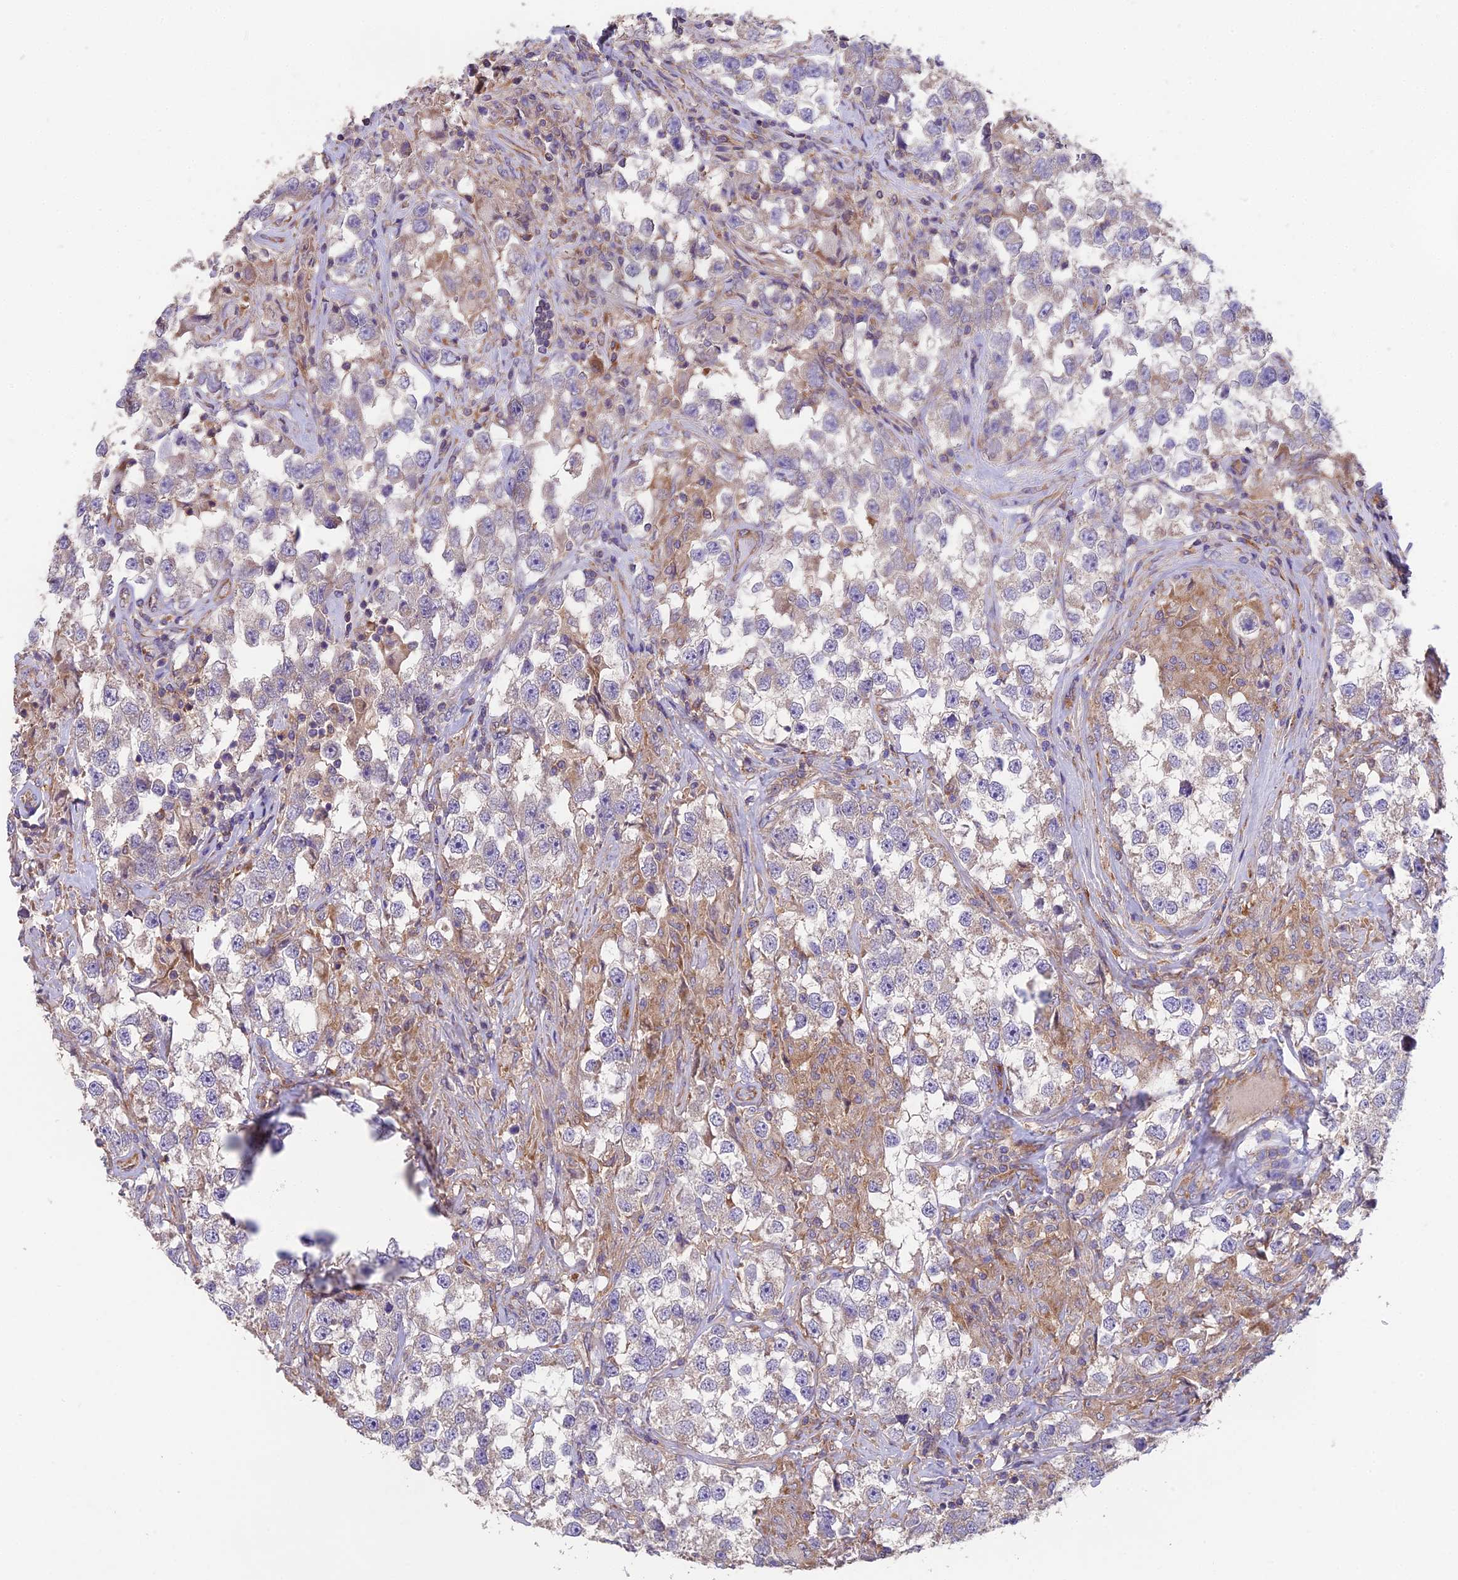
{"staining": {"intensity": "negative", "quantity": "none", "location": "none"}, "tissue": "testis cancer", "cell_type": "Tumor cells", "image_type": "cancer", "snomed": [{"axis": "morphology", "description": "Seminoma, NOS"}, {"axis": "topography", "description": "Testis"}], "caption": "Immunohistochemistry (IHC) photomicrograph of human testis cancer stained for a protein (brown), which demonstrates no expression in tumor cells. (DAB IHC with hematoxylin counter stain).", "gene": "BLOC1S4", "patient": {"sex": "male", "age": 46}}